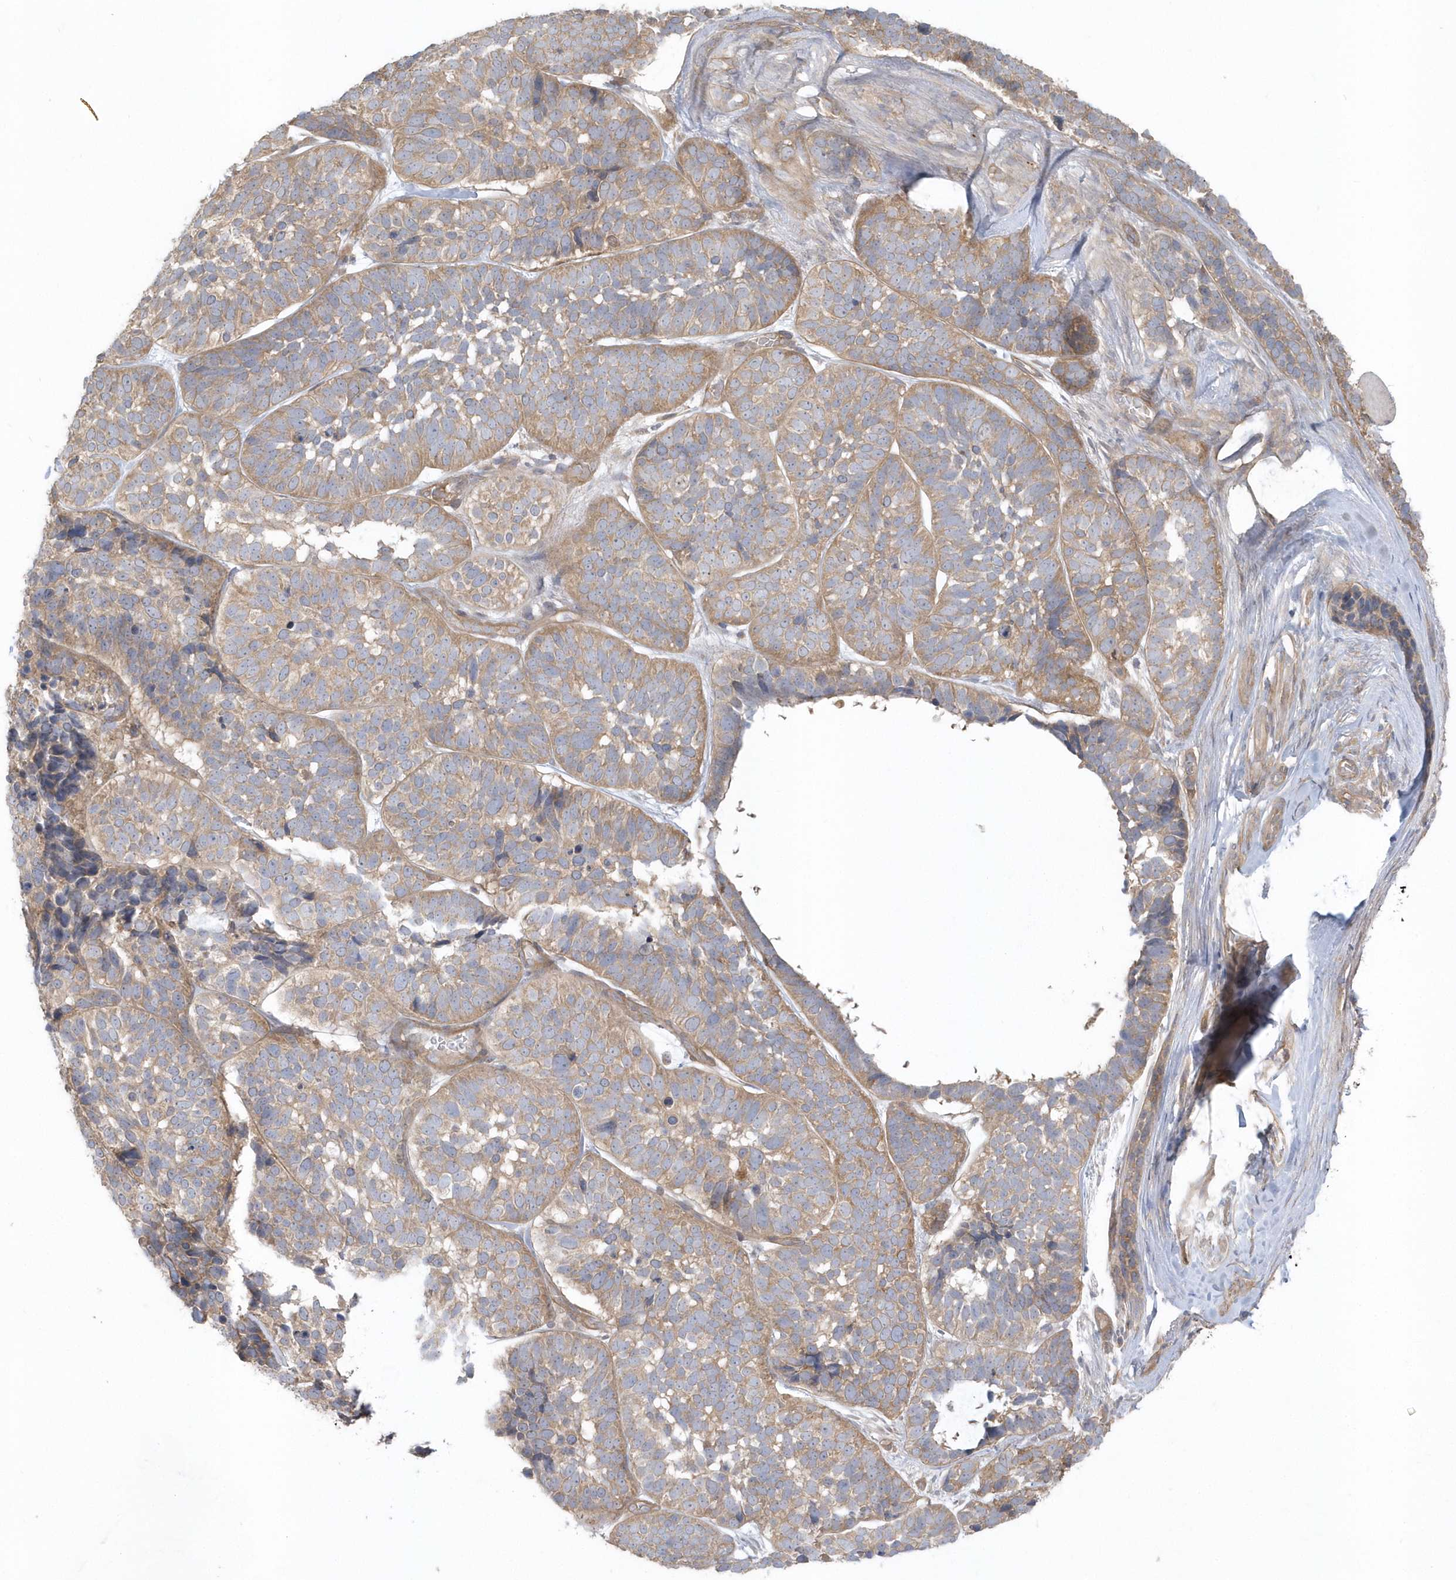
{"staining": {"intensity": "moderate", "quantity": ">75%", "location": "cytoplasmic/membranous"}, "tissue": "skin cancer", "cell_type": "Tumor cells", "image_type": "cancer", "snomed": [{"axis": "morphology", "description": "Basal cell carcinoma"}, {"axis": "topography", "description": "Skin"}], "caption": "A brown stain highlights moderate cytoplasmic/membranous positivity of a protein in human basal cell carcinoma (skin) tumor cells. The staining was performed using DAB (3,3'-diaminobenzidine) to visualize the protein expression in brown, while the nuclei were stained in blue with hematoxylin (Magnification: 20x).", "gene": "ACTR1A", "patient": {"sex": "male", "age": 62}}